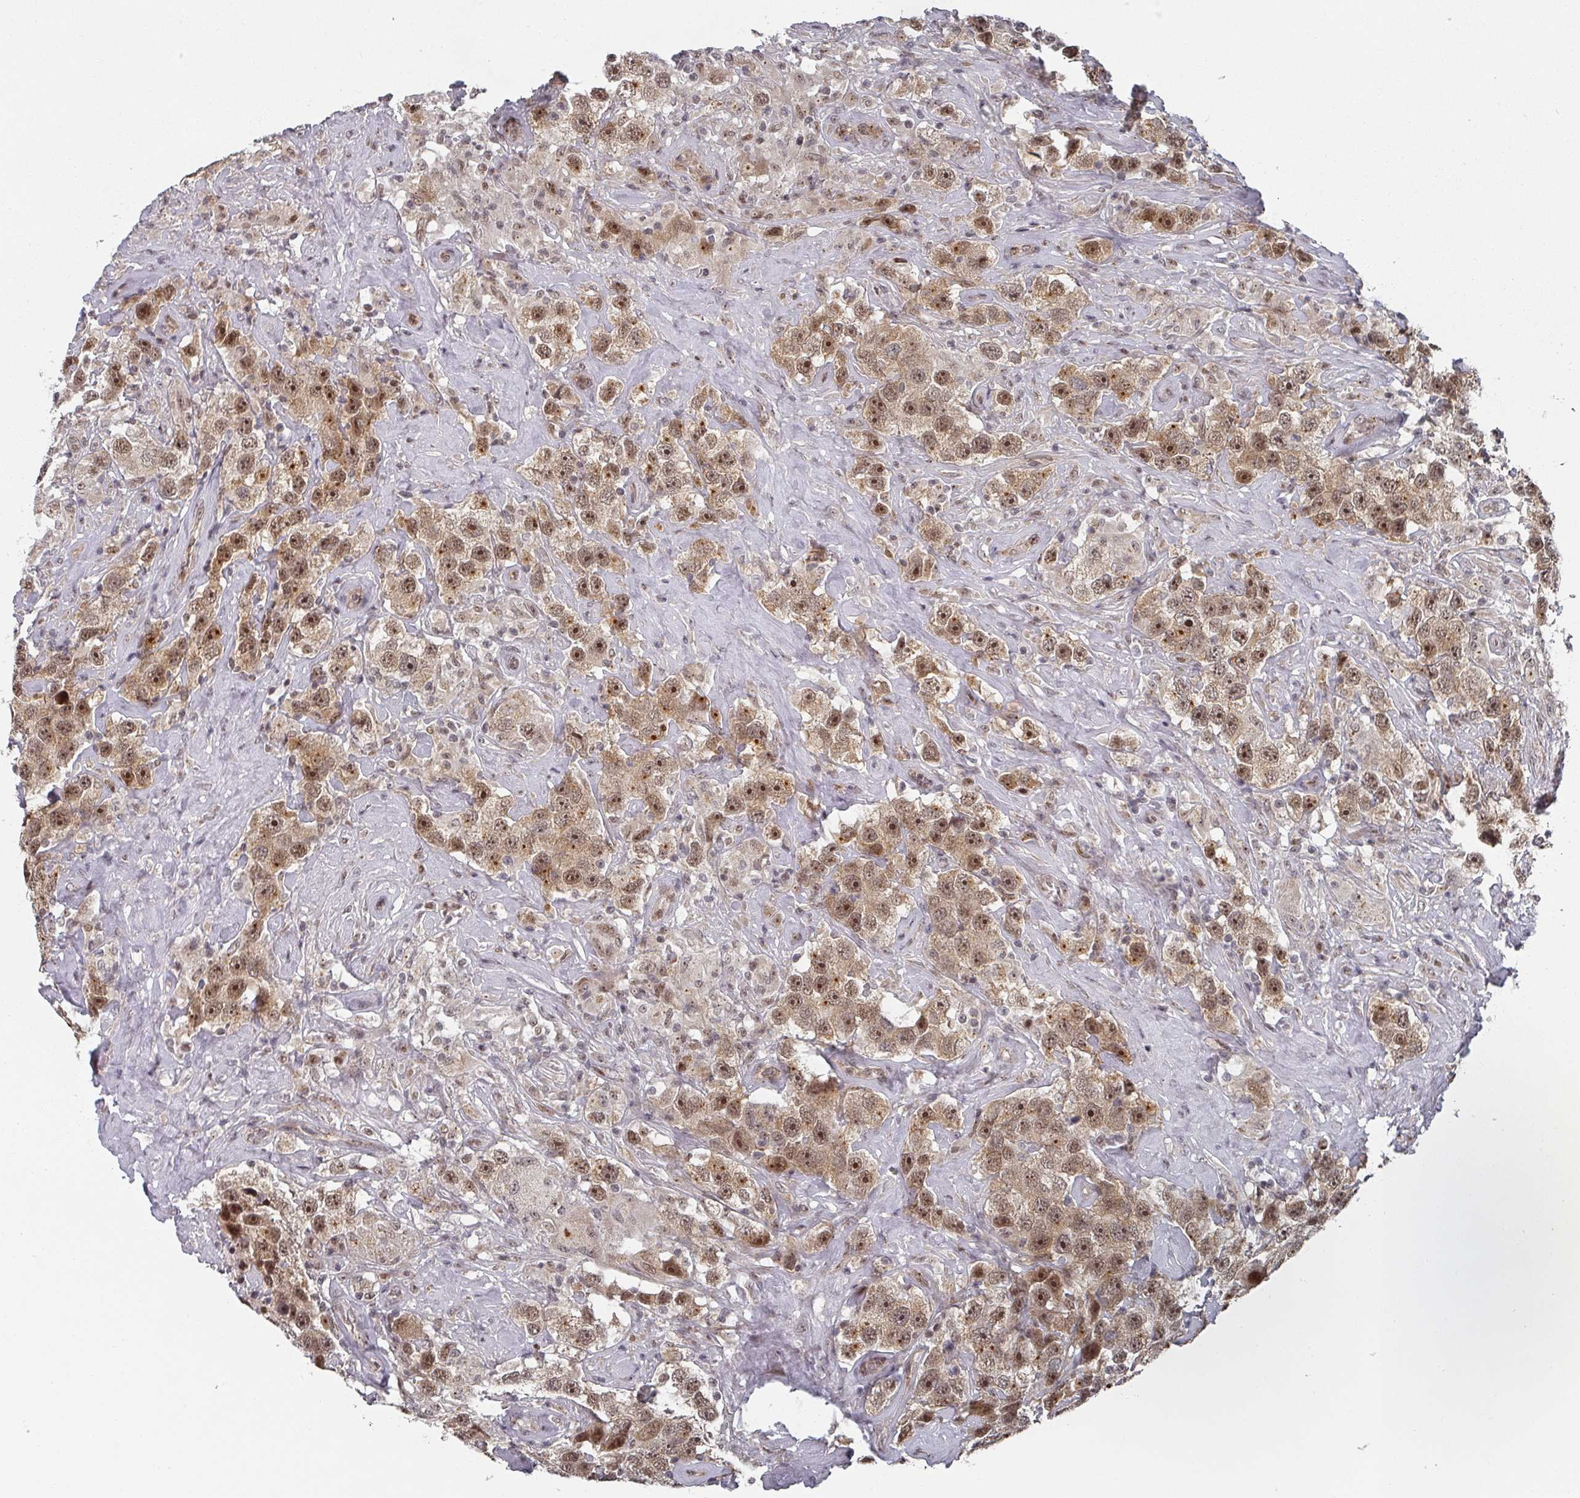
{"staining": {"intensity": "strong", "quantity": "25%-75%", "location": "nuclear"}, "tissue": "testis cancer", "cell_type": "Tumor cells", "image_type": "cancer", "snomed": [{"axis": "morphology", "description": "Seminoma, NOS"}, {"axis": "topography", "description": "Testis"}], "caption": "IHC of human testis cancer (seminoma) displays high levels of strong nuclear staining in about 25%-75% of tumor cells. (DAB (3,3'-diaminobenzidine) IHC, brown staining for protein, blue staining for nuclei).", "gene": "KIF1C", "patient": {"sex": "male", "age": 49}}